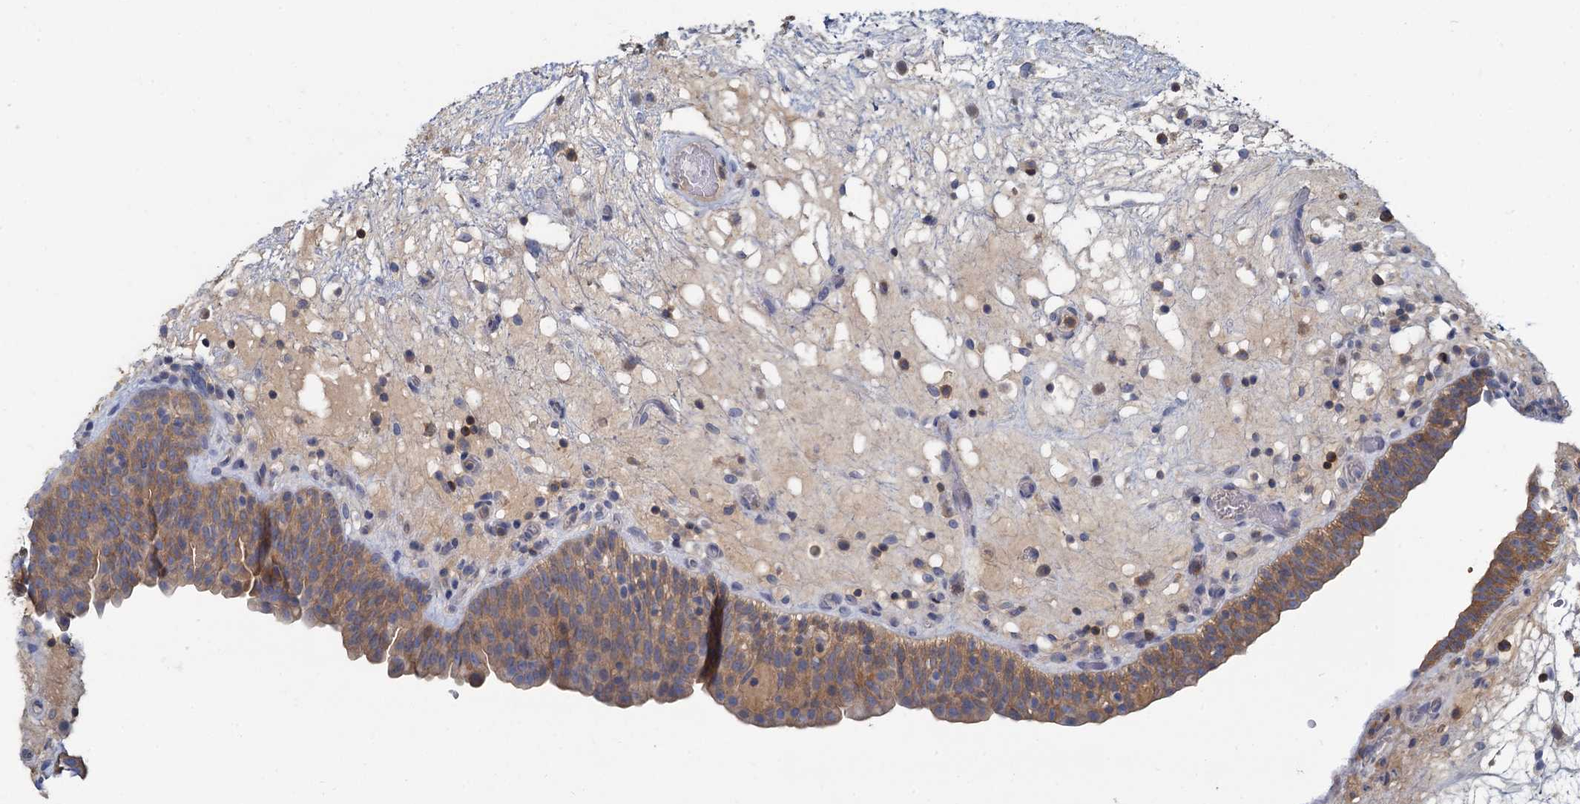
{"staining": {"intensity": "weak", "quantity": "25%-75%", "location": "cytoplasmic/membranous"}, "tissue": "urinary bladder", "cell_type": "Urothelial cells", "image_type": "normal", "snomed": [{"axis": "morphology", "description": "Normal tissue, NOS"}, {"axis": "topography", "description": "Urinary bladder"}], "caption": "A brown stain shows weak cytoplasmic/membranous expression of a protein in urothelial cells of unremarkable human urinary bladder.", "gene": "ACSM3", "patient": {"sex": "male", "age": 71}}